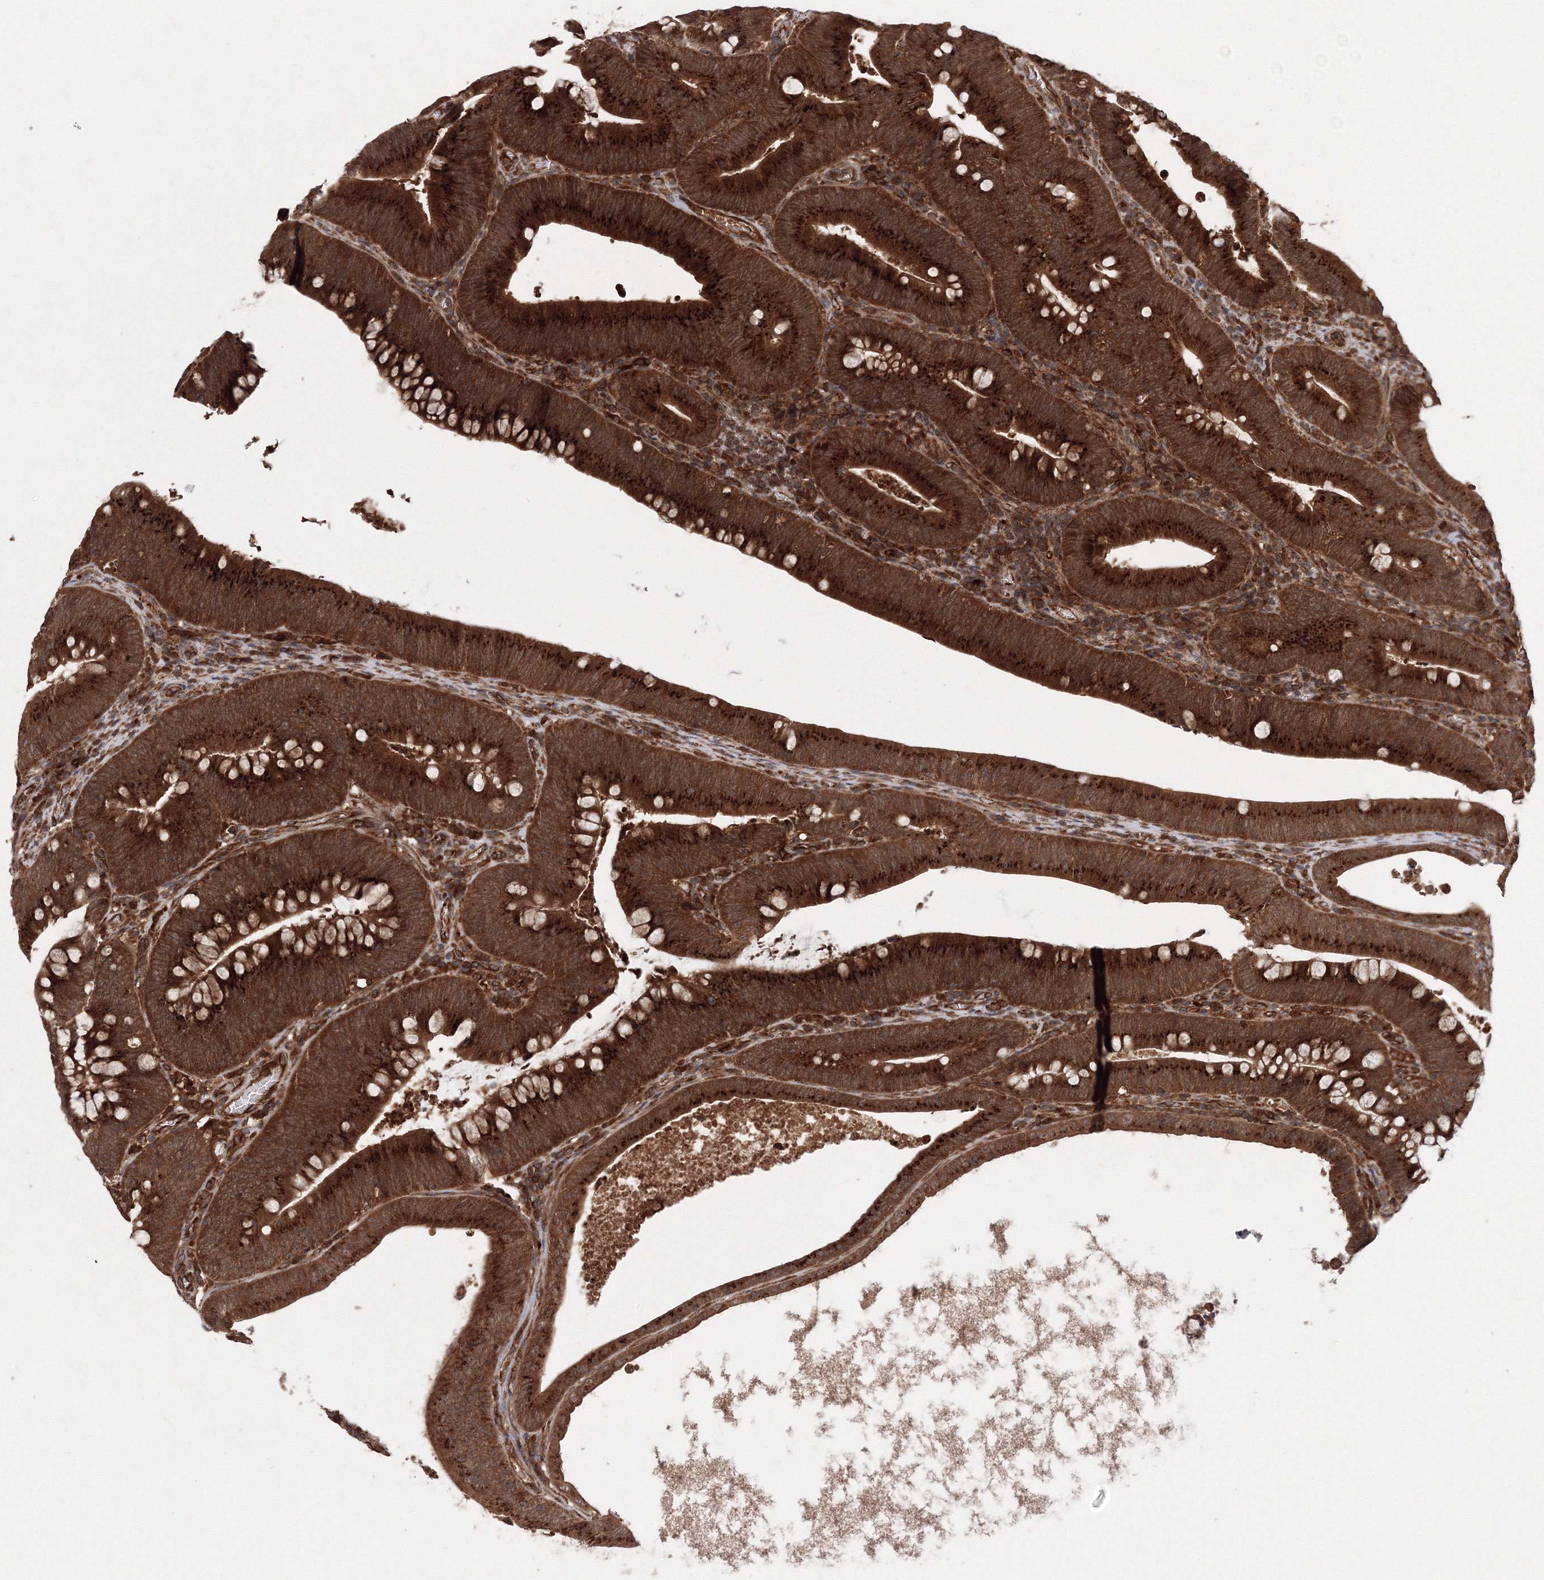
{"staining": {"intensity": "strong", "quantity": ">75%", "location": "cytoplasmic/membranous"}, "tissue": "colorectal cancer", "cell_type": "Tumor cells", "image_type": "cancer", "snomed": [{"axis": "morphology", "description": "Normal tissue, NOS"}, {"axis": "topography", "description": "Colon"}], "caption": "A brown stain labels strong cytoplasmic/membranous staining of a protein in human colorectal cancer tumor cells.", "gene": "ATG3", "patient": {"sex": "female", "age": 82}}